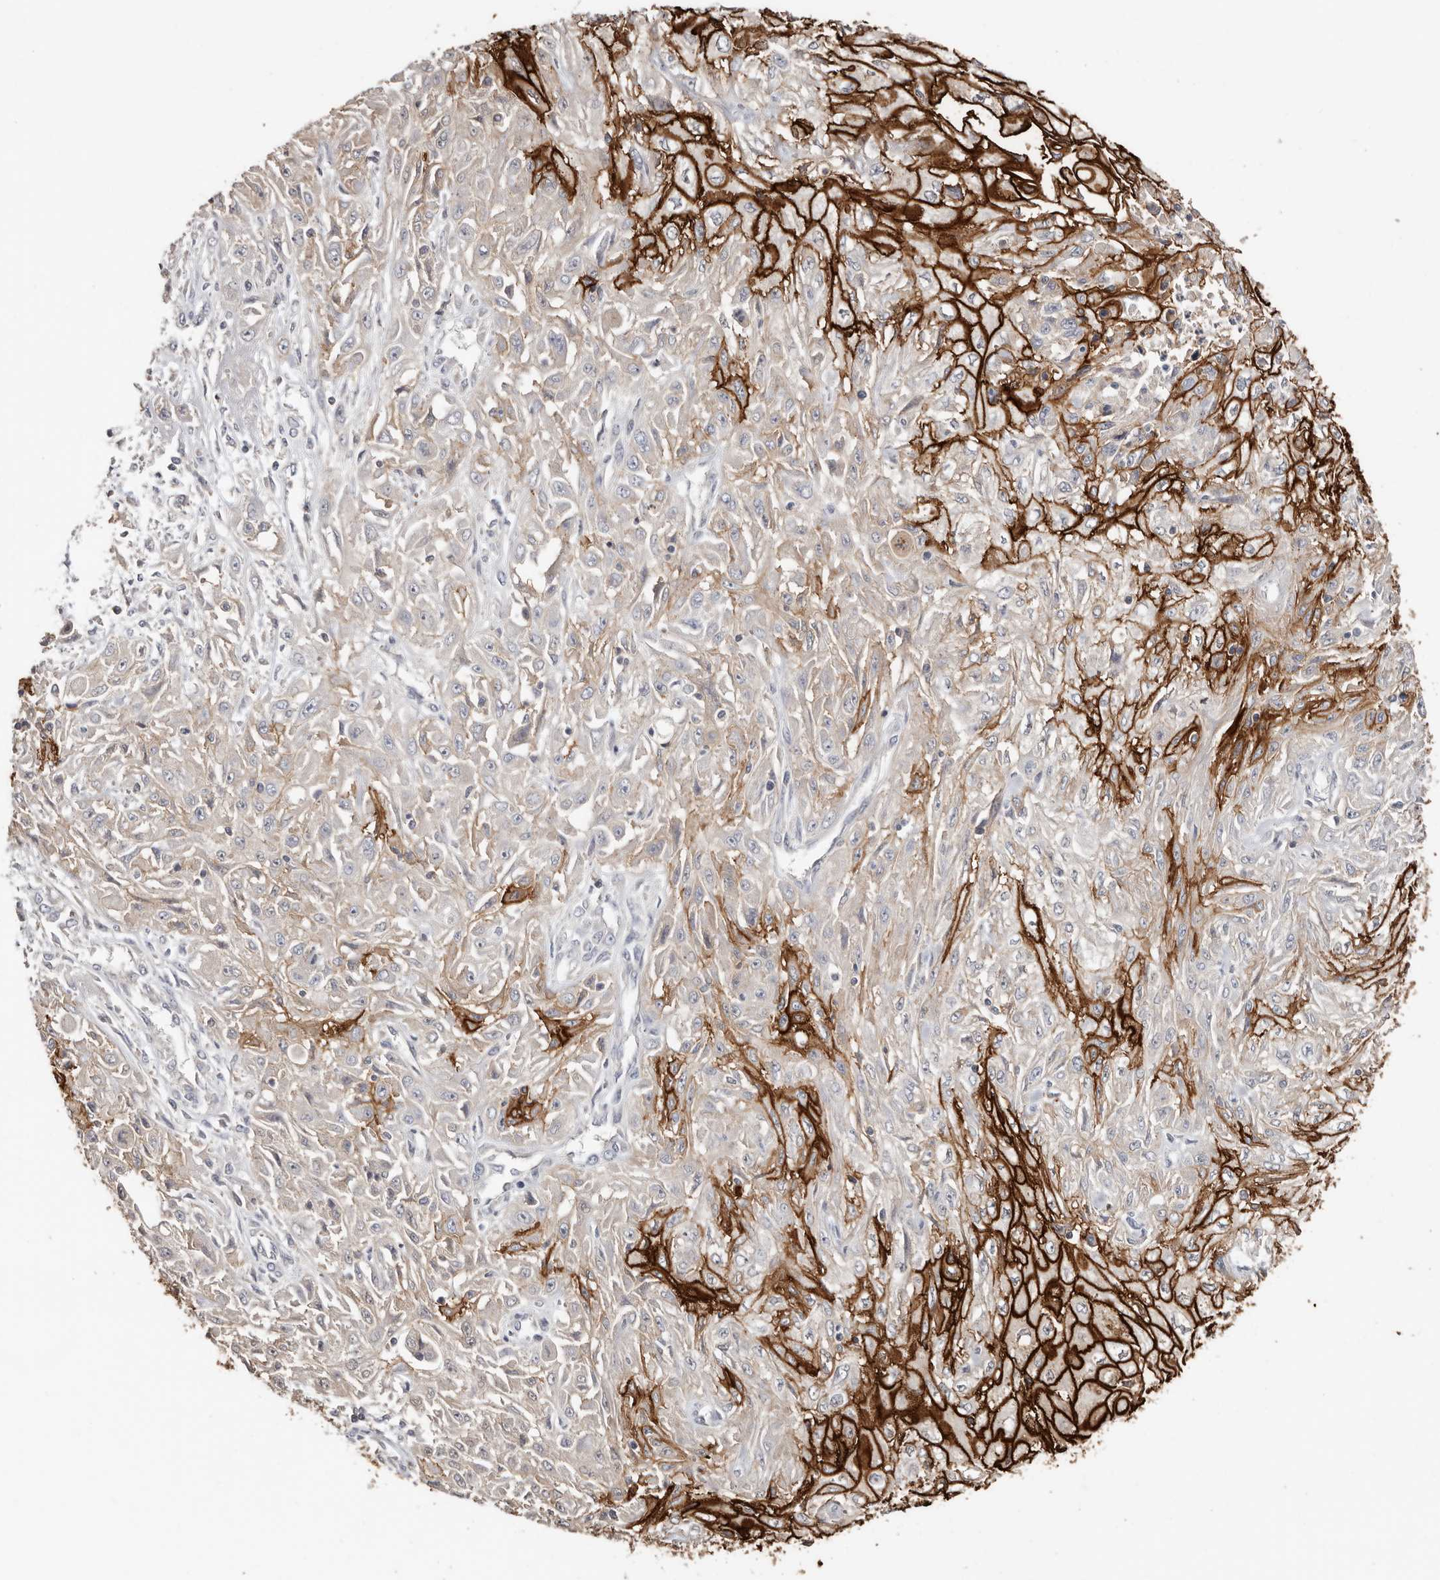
{"staining": {"intensity": "strong", "quantity": "25%-75%", "location": "cytoplasmic/membranous"}, "tissue": "skin cancer", "cell_type": "Tumor cells", "image_type": "cancer", "snomed": [{"axis": "morphology", "description": "Squamous cell carcinoma, NOS"}, {"axis": "morphology", "description": "Squamous cell carcinoma, metastatic, NOS"}, {"axis": "topography", "description": "Skin"}, {"axis": "topography", "description": "Lymph node"}], "caption": "Brown immunohistochemical staining in human skin cancer (squamous cell carcinoma) shows strong cytoplasmic/membranous positivity in approximately 25%-75% of tumor cells.", "gene": "S100A14", "patient": {"sex": "male", "age": 75}}